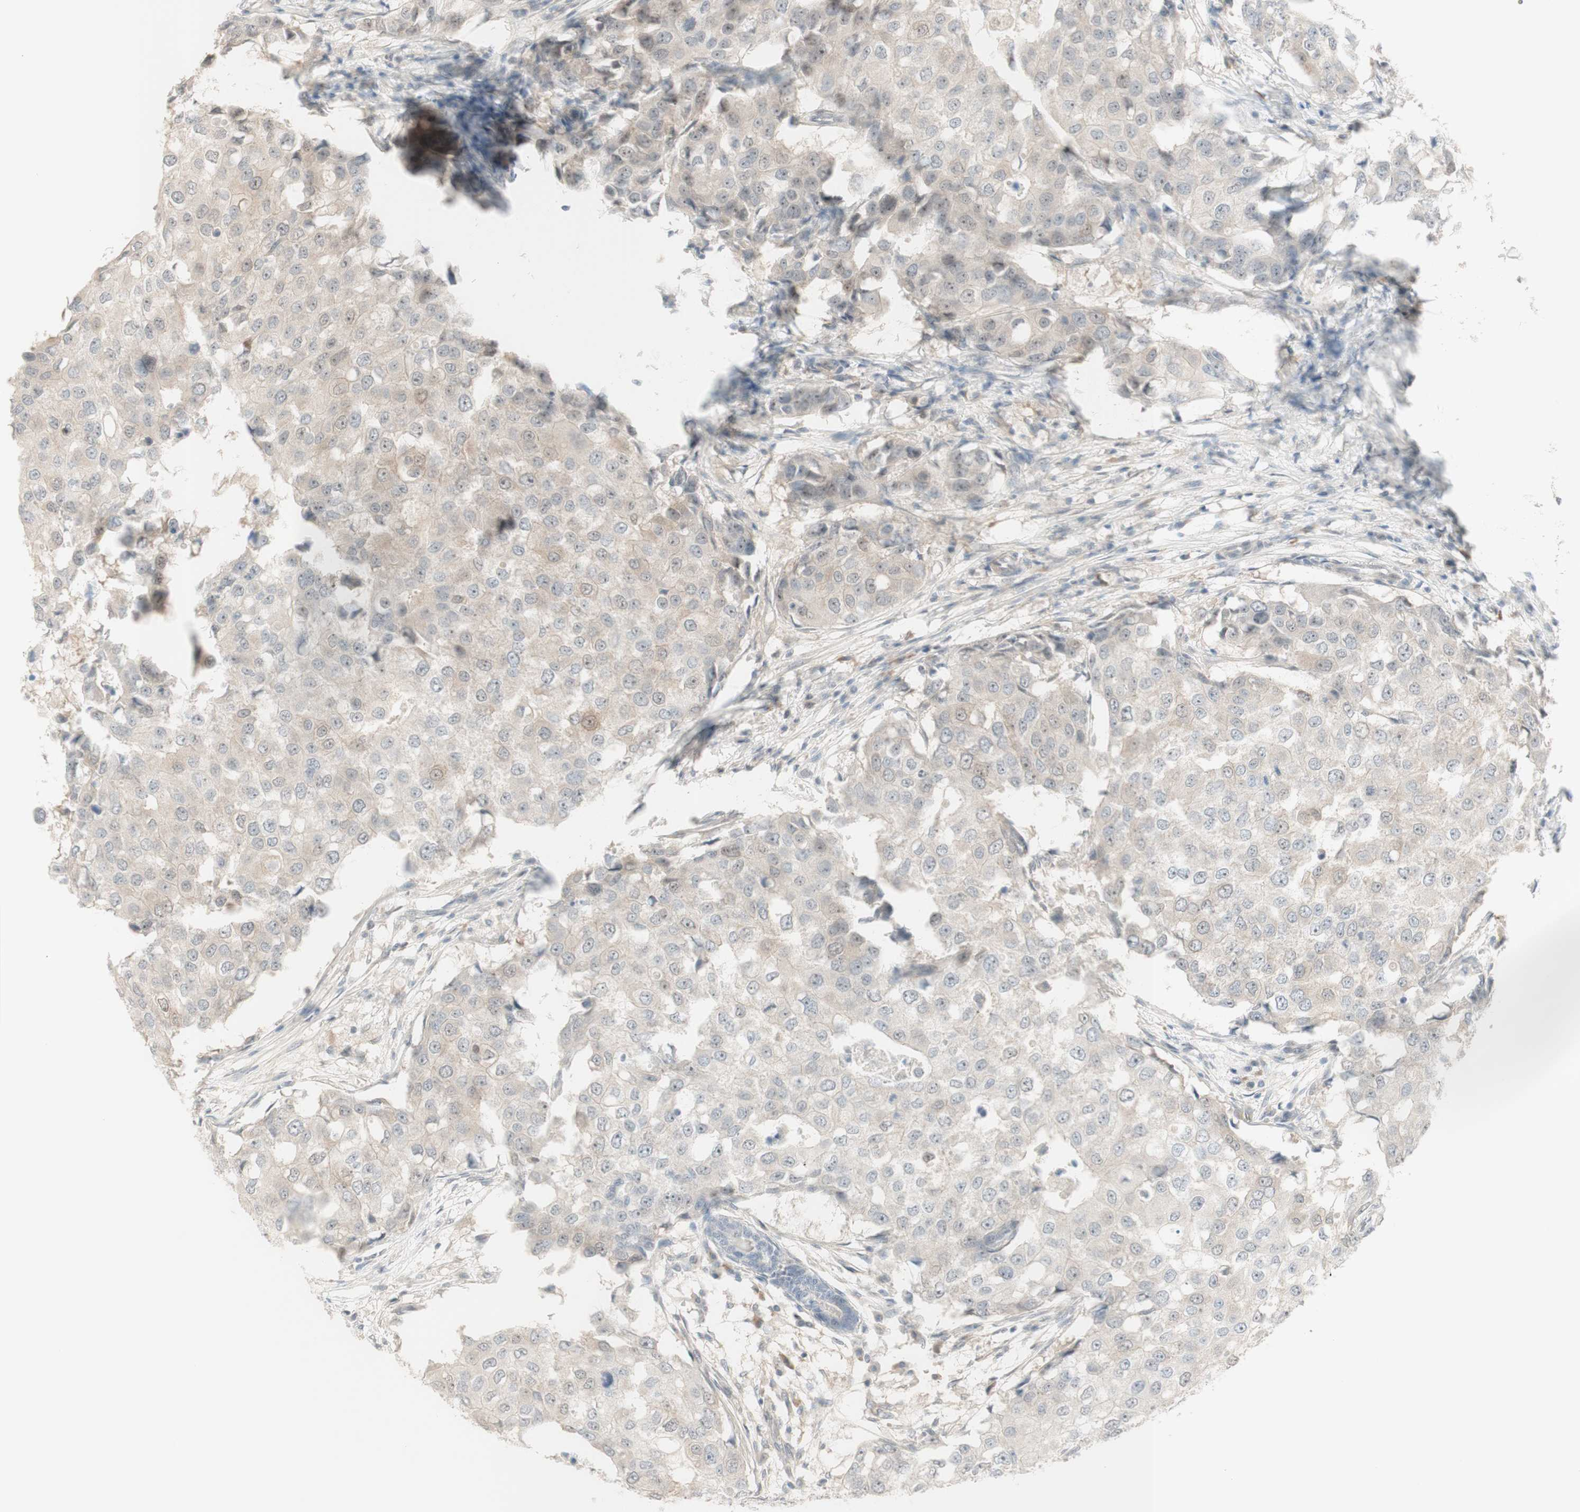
{"staining": {"intensity": "negative", "quantity": "none", "location": "none"}, "tissue": "breast cancer", "cell_type": "Tumor cells", "image_type": "cancer", "snomed": [{"axis": "morphology", "description": "Duct carcinoma"}, {"axis": "topography", "description": "Breast"}], "caption": "DAB (3,3'-diaminobenzidine) immunohistochemical staining of human invasive ductal carcinoma (breast) demonstrates no significant staining in tumor cells.", "gene": "PLCD4", "patient": {"sex": "female", "age": 27}}